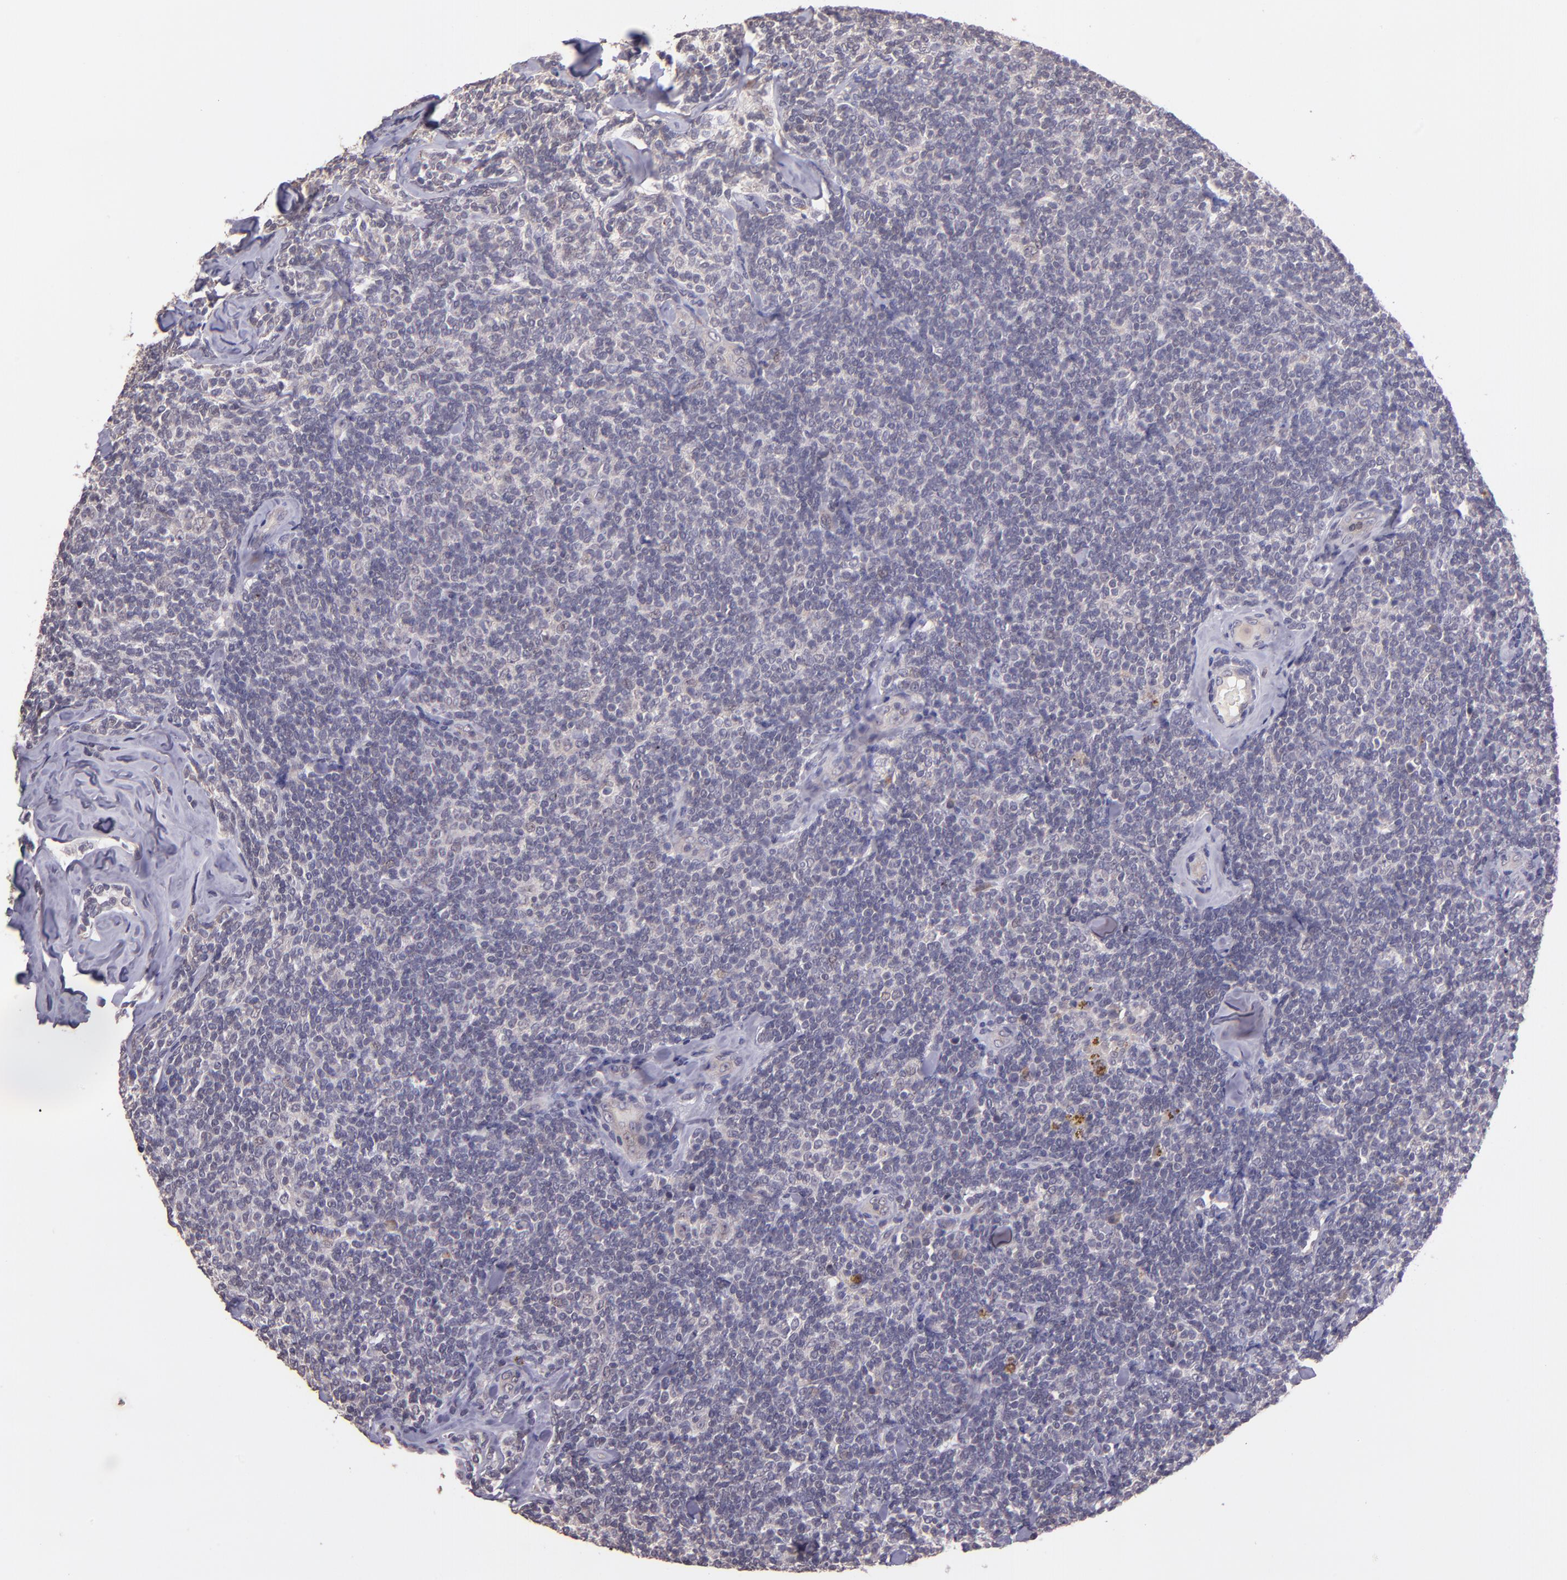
{"staining": {"intensity": "weak", "quantity": "<25%", "location": "cytoplasmic/membranous"}, "tissue": "lymphoma", "cell_type": "Tumor cells", "image_type": "cancer", "snomed": [{"axis": "morphology", "description": "Malignant lymphoma, non-Hodgkin's type, Low grade"}, {"axis": "topography", "description": "Lymph node"}], "caption": "There is no significant positivity in tumor cells of malignant lymphoma, non-Hodgkin's type (low-grade).", "gene": "TAF7L", "patient": {"sex": "female", "age": 56}}